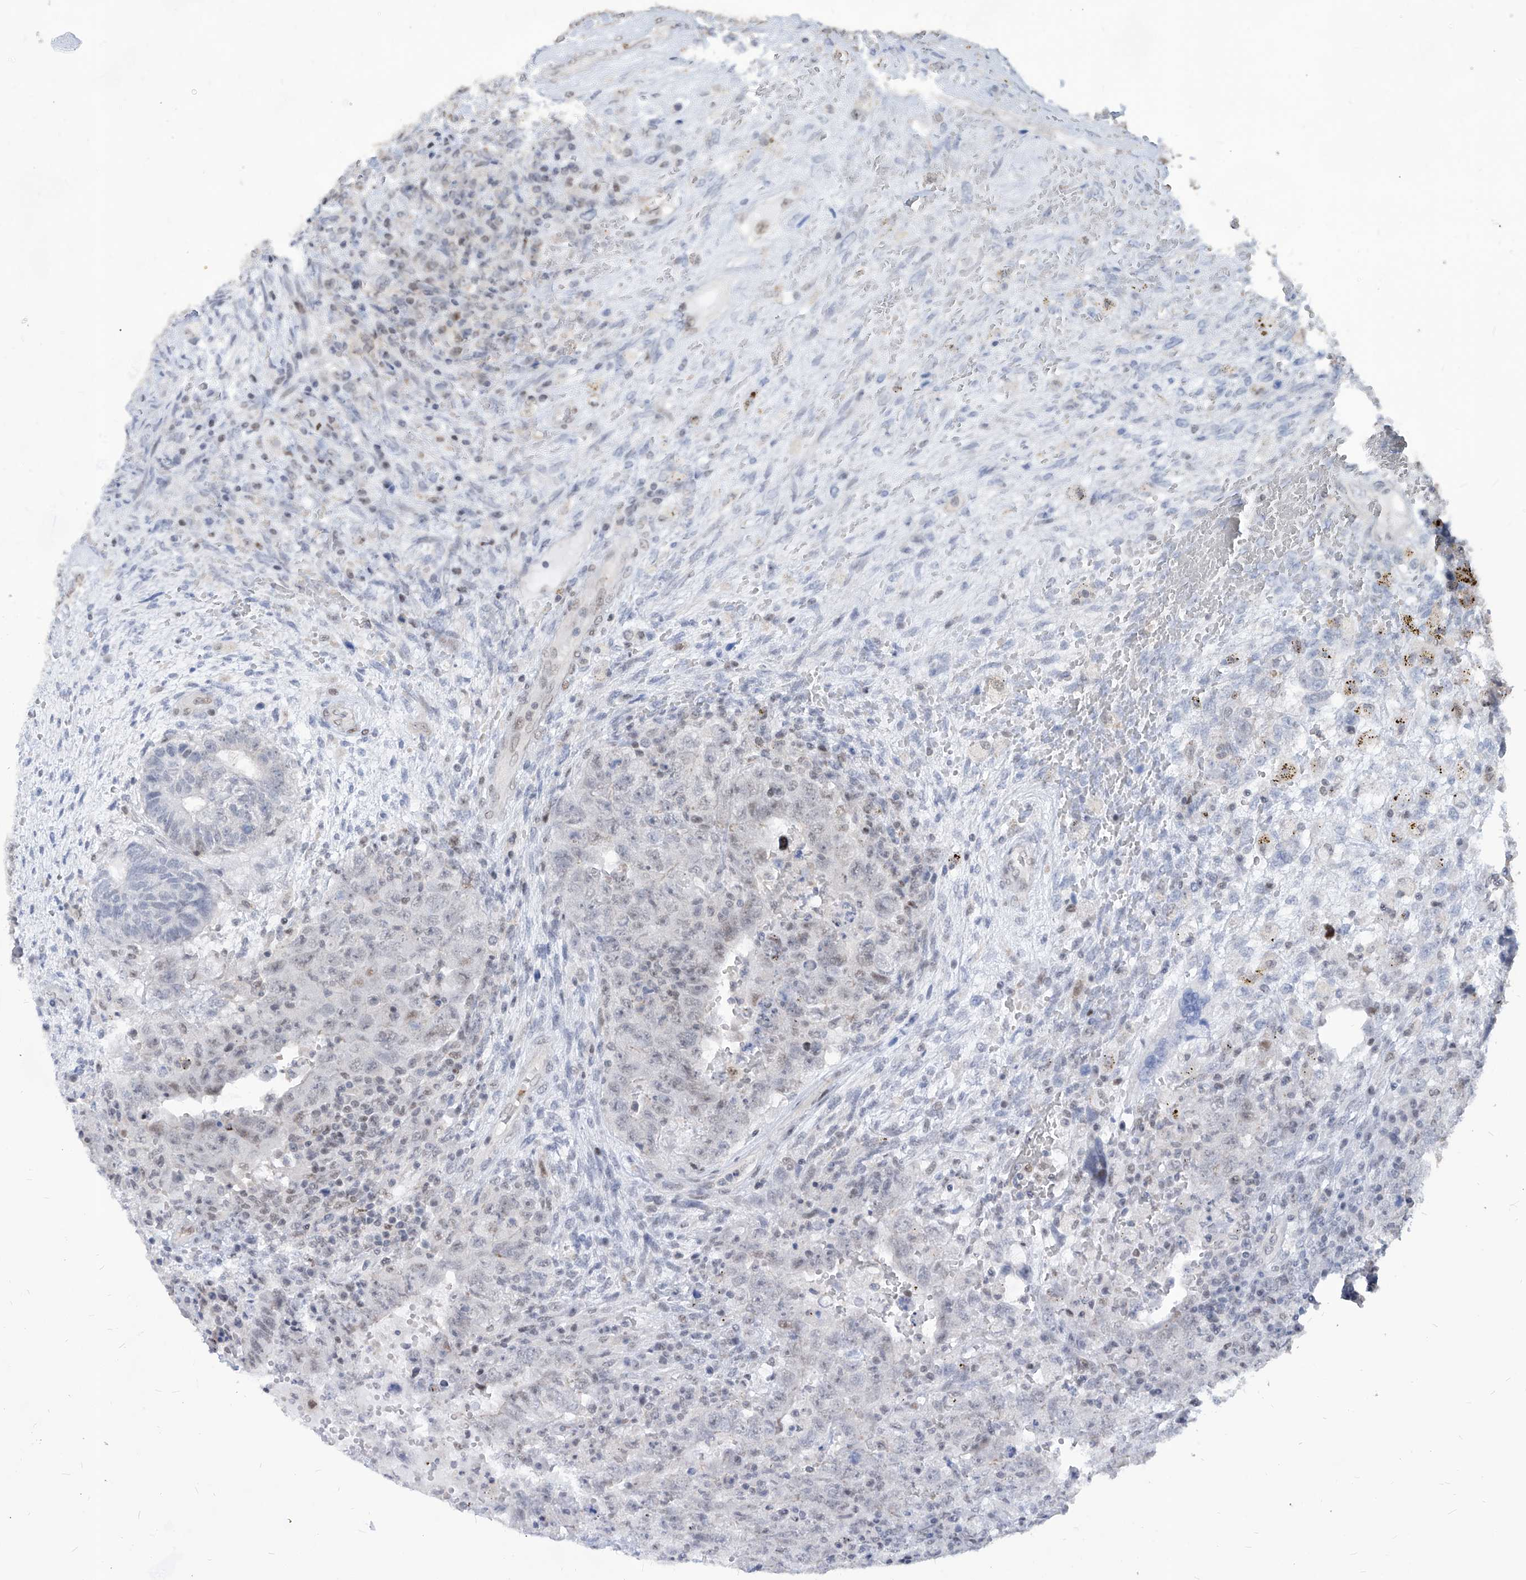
{"staining": {"intensity": "negative", "quantity": "none", "location": "none"}, "tissue": "testis cancer", "cell_type": "Tumor cells", "image_type": "cancer", "snomed": [{"axis": "morphology", "description": "Carcinoma, Embryonal, NOS"}, {"axis": "topography", "description": "Testis"}], "caption": "This image is of testis embryonal carcinoma stained with immunohistochemistry to label a protein in brown with the nuclei are counter-stained blue. There is no positivity in tumor cells. The staining is performed using DAB (3,3'-diaminobenzidine) brown chromogen with nuclei counter-stained in using hematoxylin.", "gene": "IRF2", "patient": {"sex": "male", "age": 26}}